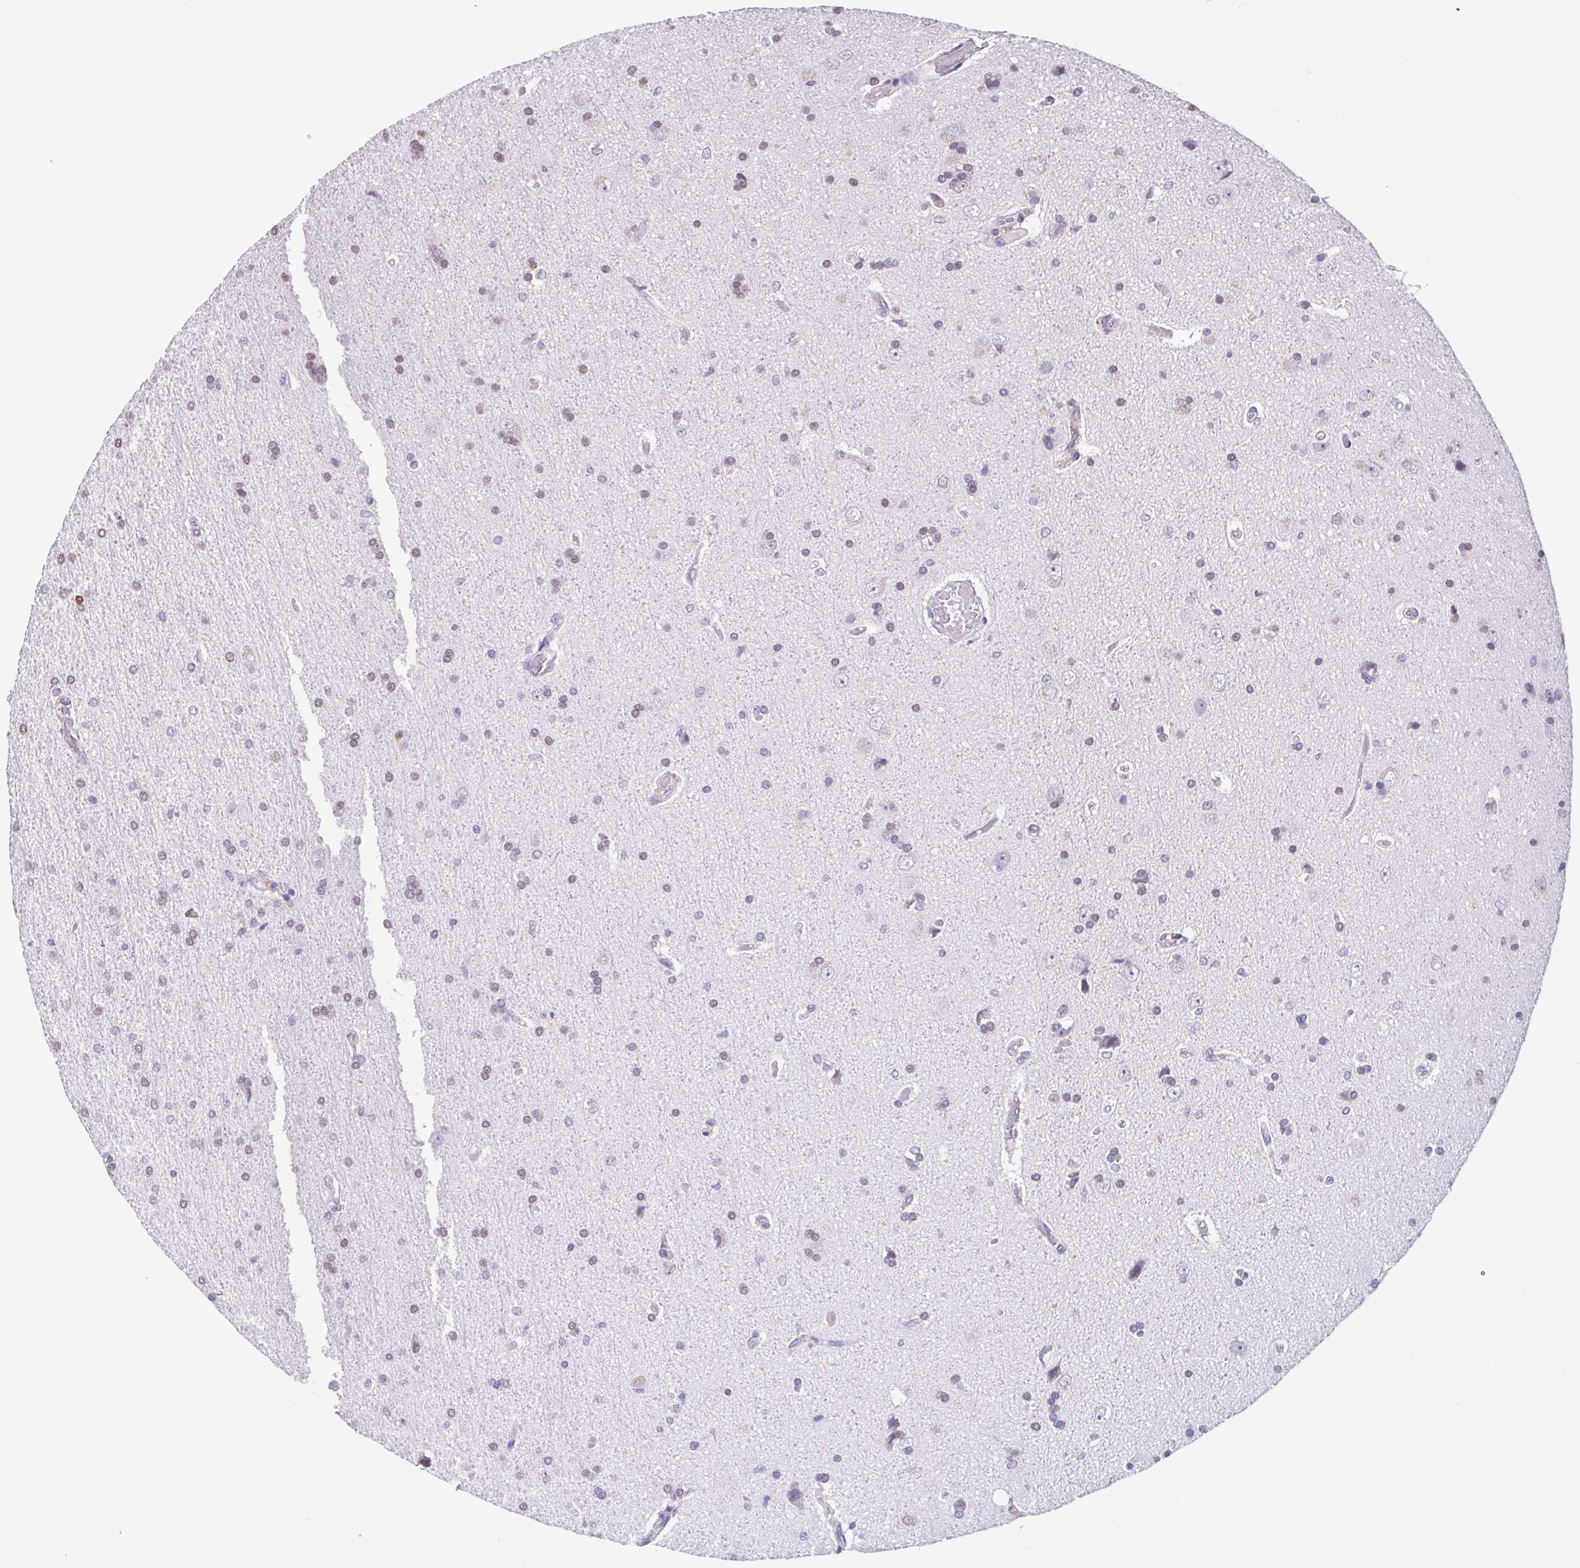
{"staining": {"intensity": "negative", "quantity": "none", "location": "none"}, "tissue": "glioma", "cell_type": "Tumor cells", "image_type": "cancer", "snomed": [{"axis": "morphology", "description": "Glioma, malignant, High grade"}, {"axis": "topography", "description": "Cerebral cortex"}], "caption": "This is an immunohistochemistry image of human glioma. There is no positivity in tumor cells.", "gene": "ACTRT3", "patient": {"sex": "male", "age": 70}}